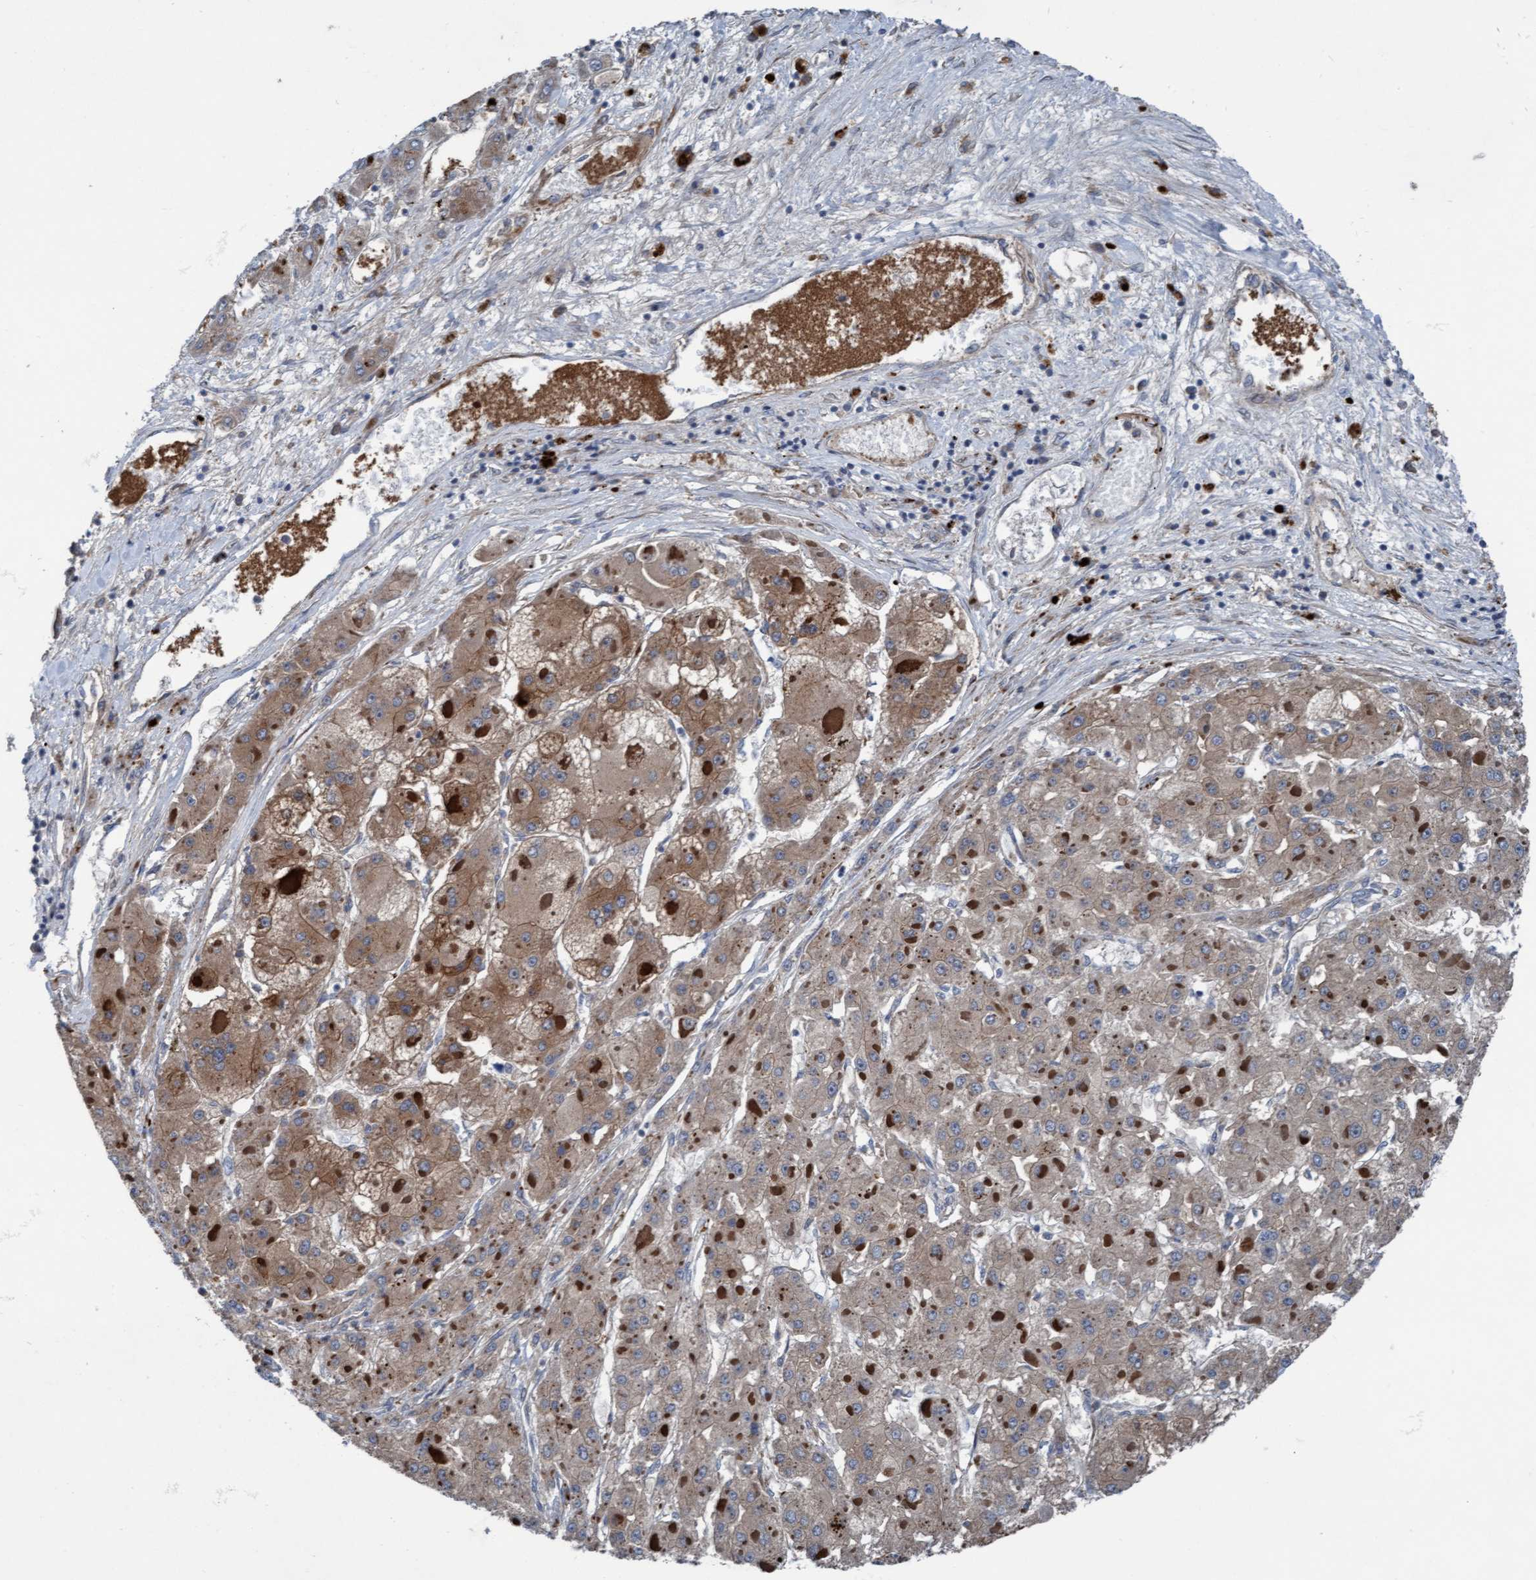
{"staining": {"intensity": "weak", "quantity": ">75%", "location": "cytoplasmic/membranous"}, "tissue": "liver cancer", "cell_type": "Tumor cells", "image_type": "cancer", "snomed": [{"axis": "morphology", "description": "Carcinoma, Hepatocellular, NOS"}, {"axis": "topography", "description": "Liver"}], "caption": "DAB immunohistochemical staining of human liver hepatocellular carcinoma reveals weak cytoplasmic/membranous protein expression in about >75% of tumor cells.", "gene": "KLHL26", "patient": {"sex": "female", "age": 73}}